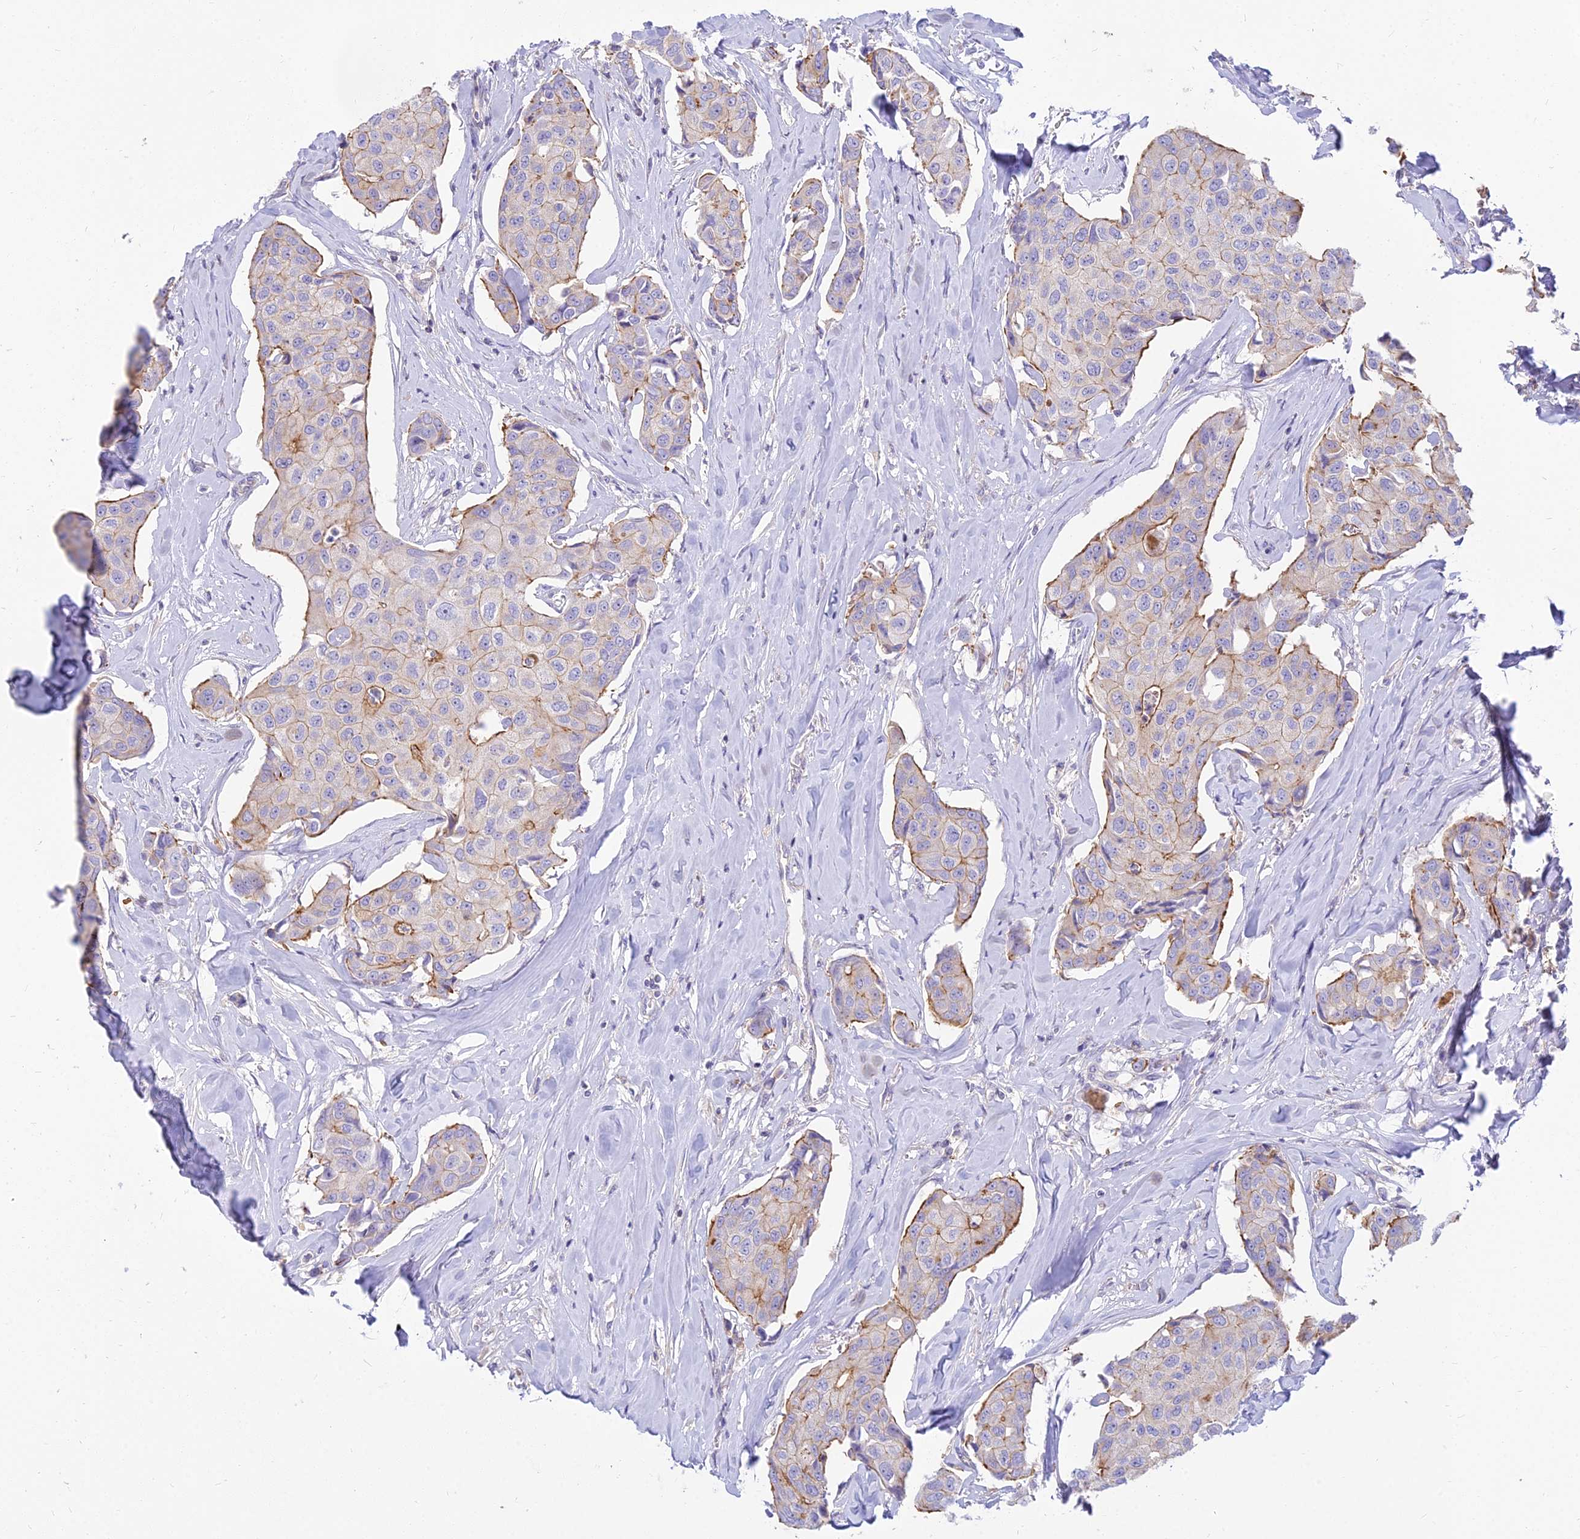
{"staining": {"intensity": "moderate", "quantity": "<25%", "location": "cytoplasmic/membranous"}, "tissue": "breast cancer", "cell_type": "Tumor cells", "image_type": "cancer", "snomed": [{"axis": "morphology", "description": "Duct carcinoma"}, {"axis": "topography", "description": "Breast"}], "caption": "Immunohistochemical staining of human infiltrating ductal carcinoma (breast) demonstrates moderate cytoplasmic/membranous protein positivity in about <25% of tumor cells. Using DAB (3,3'-diaminobenzidine) (brown) and hematoxylin (blue) stains, captured at high magnification using brightfield microscopy.", "gene": "SMIM24", "patient": {"sex": "female", "age": 80}}